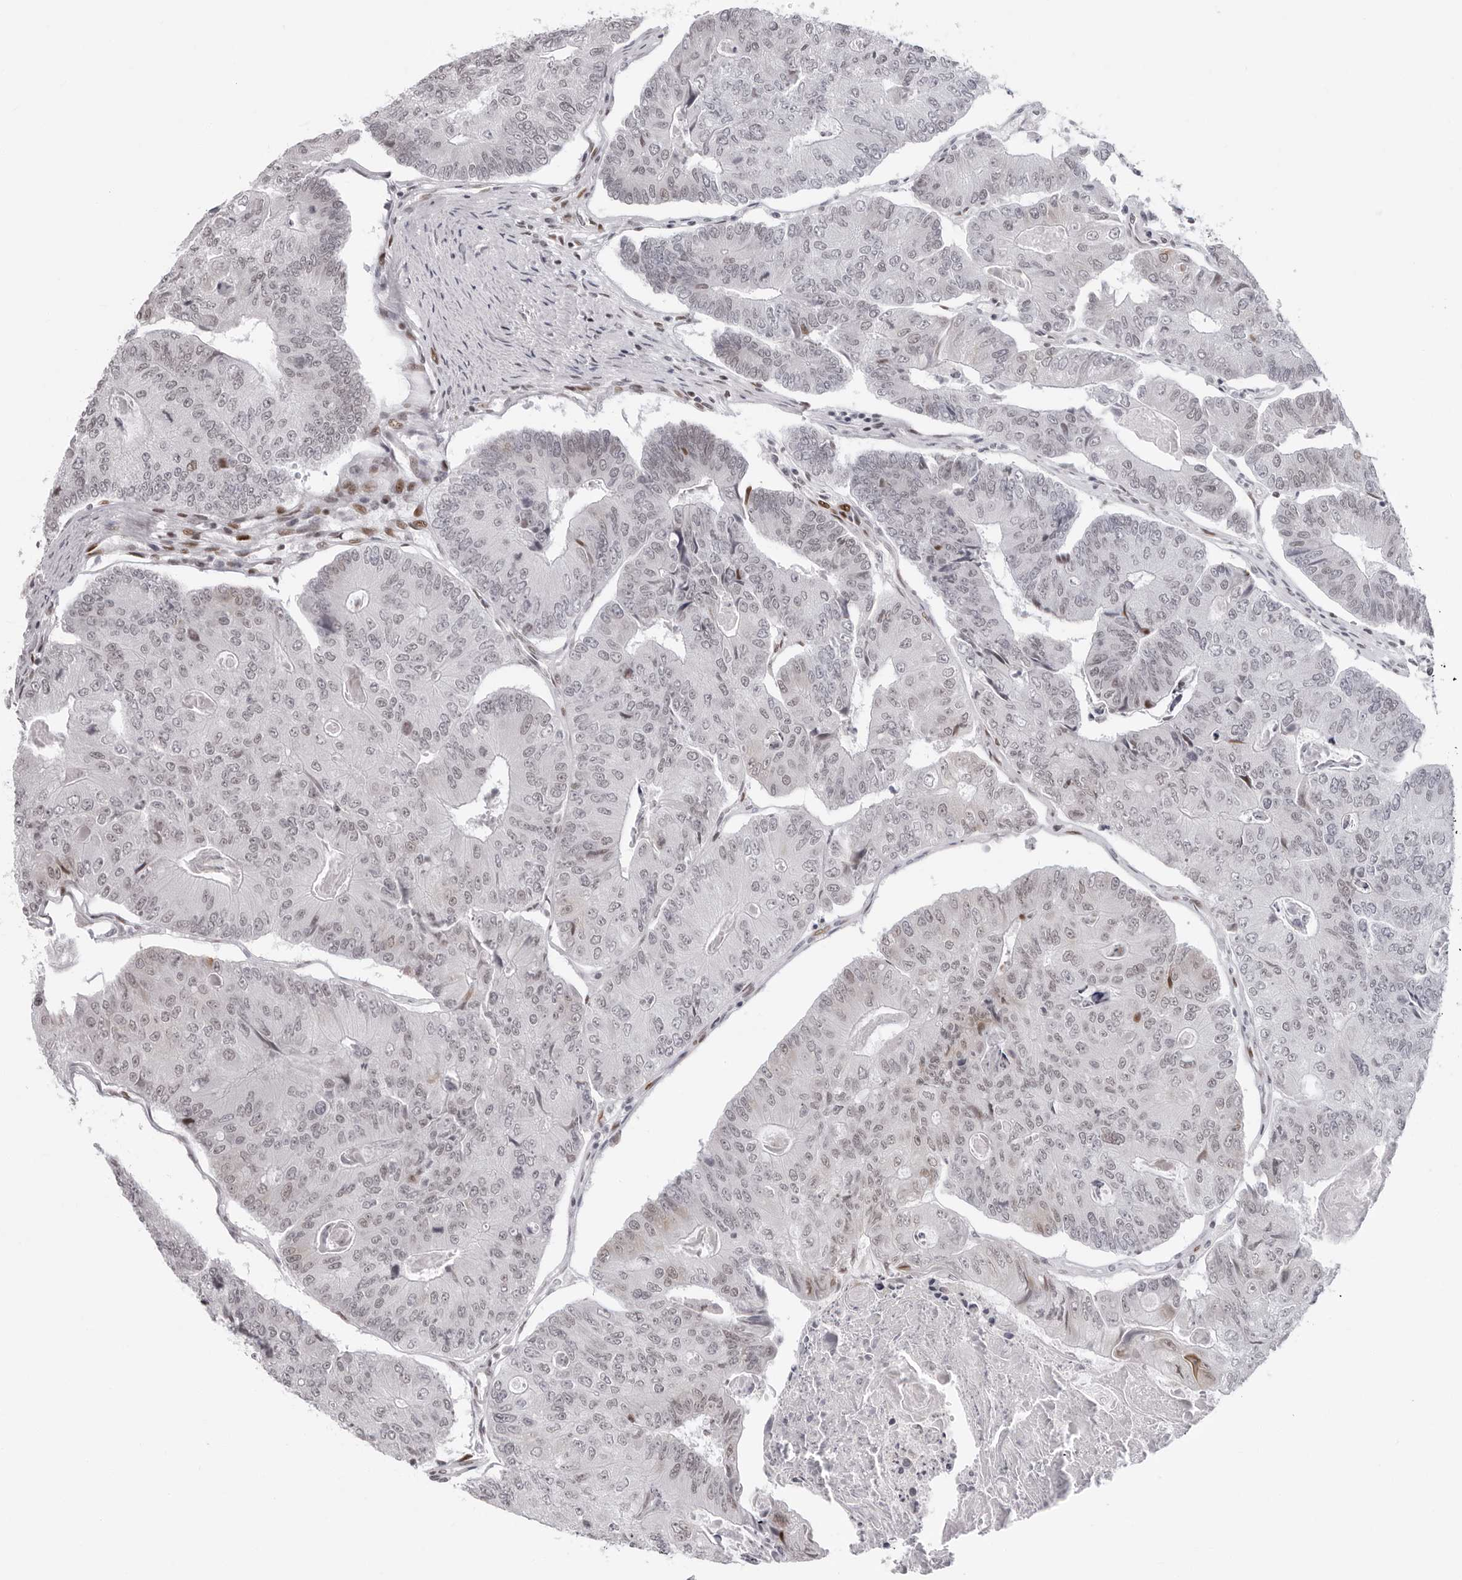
{"staining": {"intensity": "weak", "quantity": "<25%", "location": "nuclear"}, "tissue": "colorectal cancer", "cell_type": "Tumor cells", "image_type": "cancer", "snomed": [{"axis": "morphology", "description": "Adenocarcinoma, NOS"}, {"axis": "topography", "description": "Colon"}], "caption": "Colorectal adenocarcinoma stained for a protein using IHC reveals no staining tumor cells.", "gene": "NTPCR", "patient": {"sex": "female", "age": 67}}